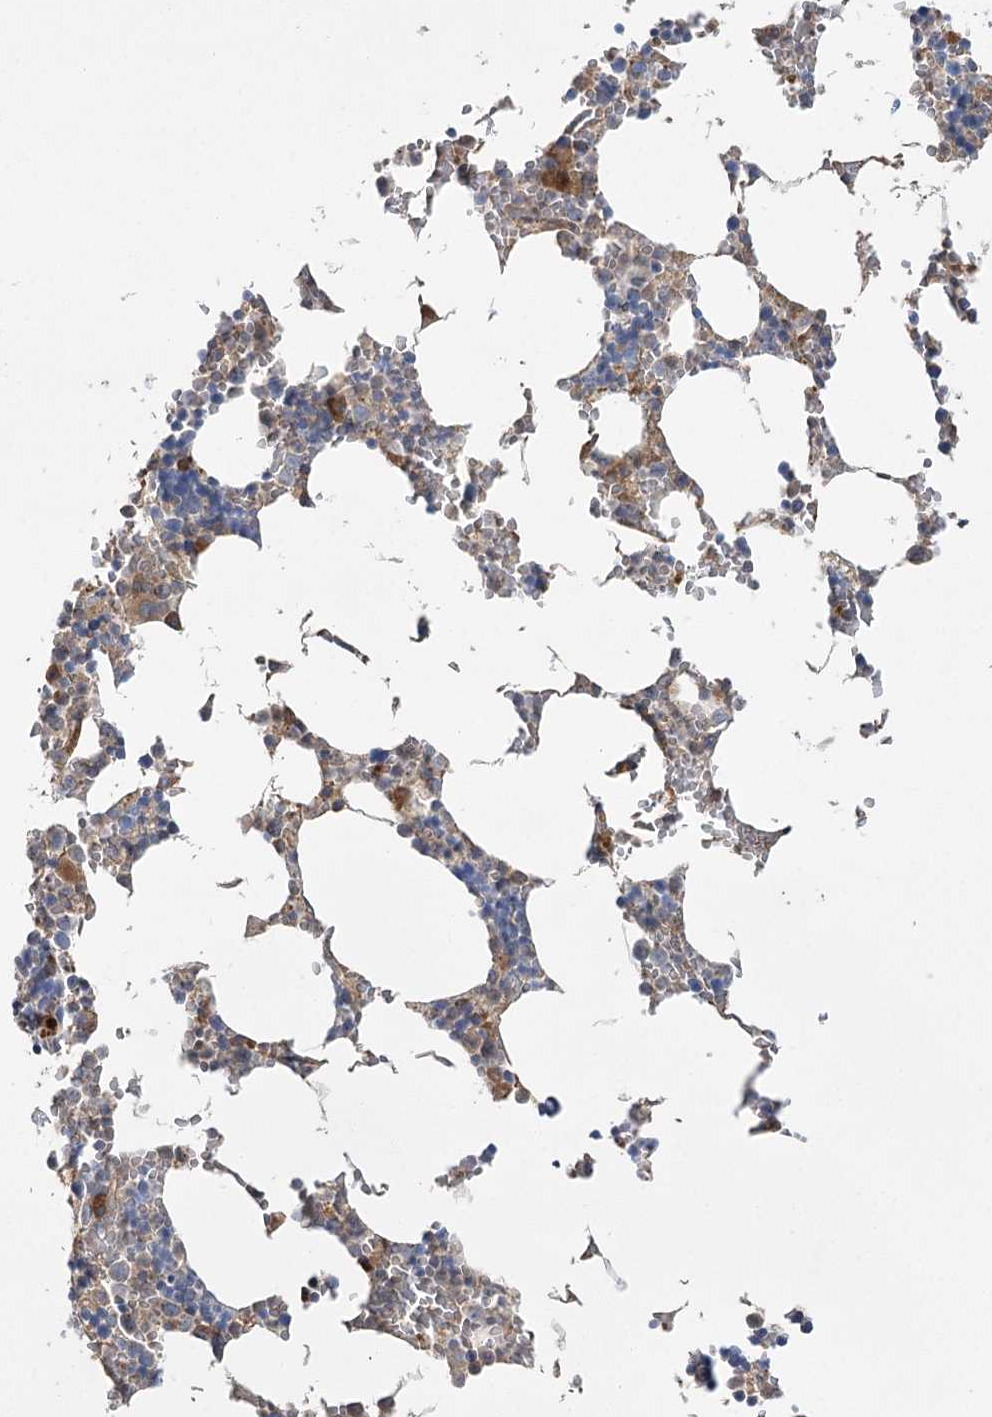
{"staining": {"intensity": "strong", "quantity": "25%-75%", "location": "cytoplasmic/membranous"}, "tissue": "bone marrow", "cell_type": "Hematopoietic cells", "image_type": "normal", "snomed": [{"axis": "morphology", "description": "Normal tissue, NOS"}, {"axis": "topography", "description": "Bone marrow"}], "caption": "DAB immunohistochemical staining of normal human bone marrow reveals strong cytoplasmic/membranous protein expression in approximately 25%-75% of hematopoietic cells. Using DAB (brown) and hematoxylin (blue) stains, captured at high magnification using brightfield microscopy.", "gene": "KCNN2", "patient": {"sex": "male", "age": 70}}